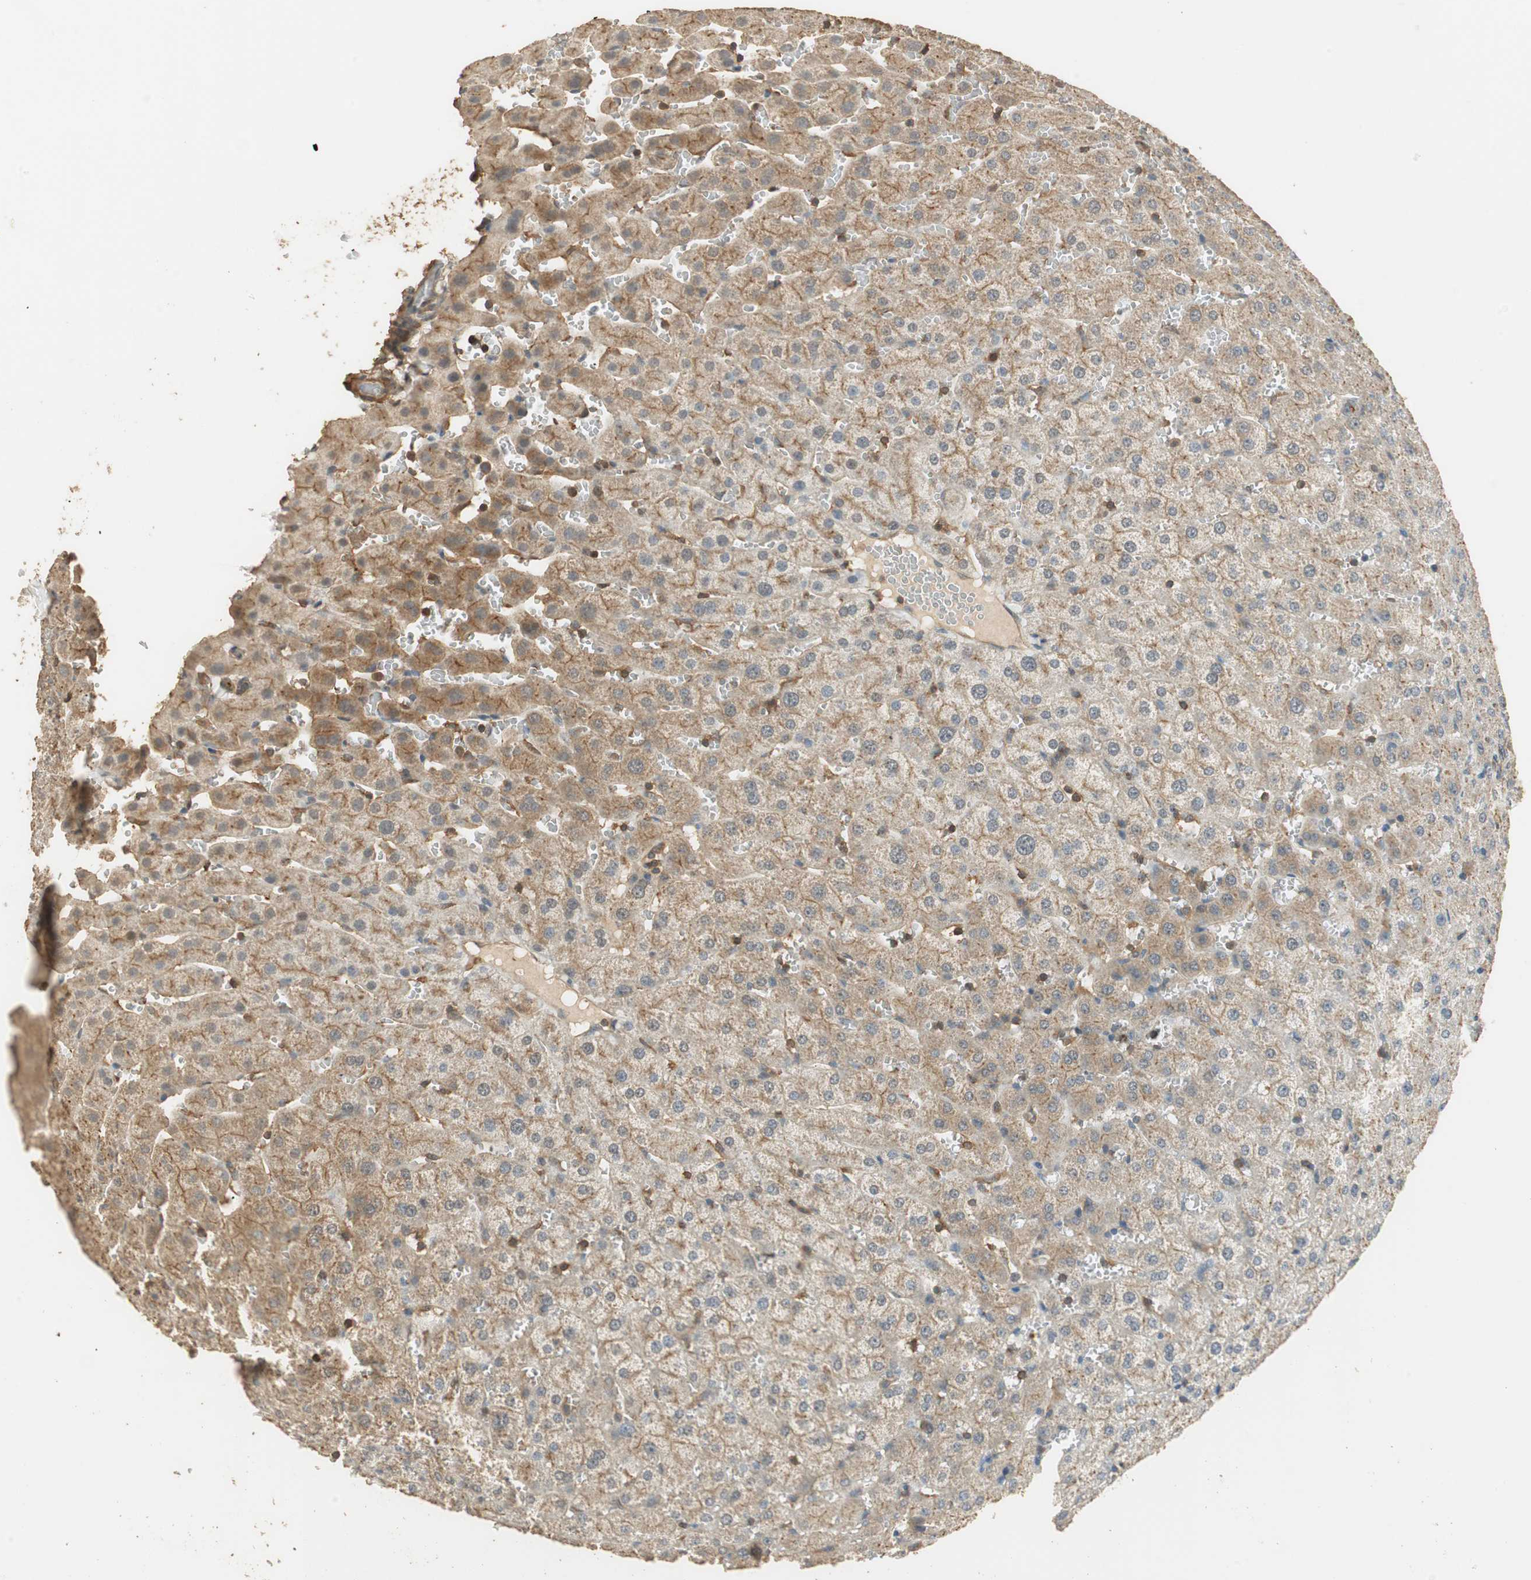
{"staining": {"intensity": "weak", "quantity": "25%-75%", "location": "cytoplasmic/membranous"}, "tissue": "liver", "cell_type": "Cholangiocytes", "image_type": "normal", "snomed": [{"axis": "morphology", "description": "Normal tissue, NOS"}, {"axis": "morphology", "description": "Fibrosis, NOS"}, {"axis": "topography", "description": "Liver"}], "caption": "Immunohistochemical staining of normal liver reveals weak cytoplasmic/membranous protein positivity in approximately 25%-75% of cholangiocytes. The protein is stained brown, and the nuclei are stained in blue (DAB (3,3'-diaminobenzidine) IHC with brightfield microscopy, high magnification).", "gene": "USP2", "patient": {"sex": "female", "age": 29}}